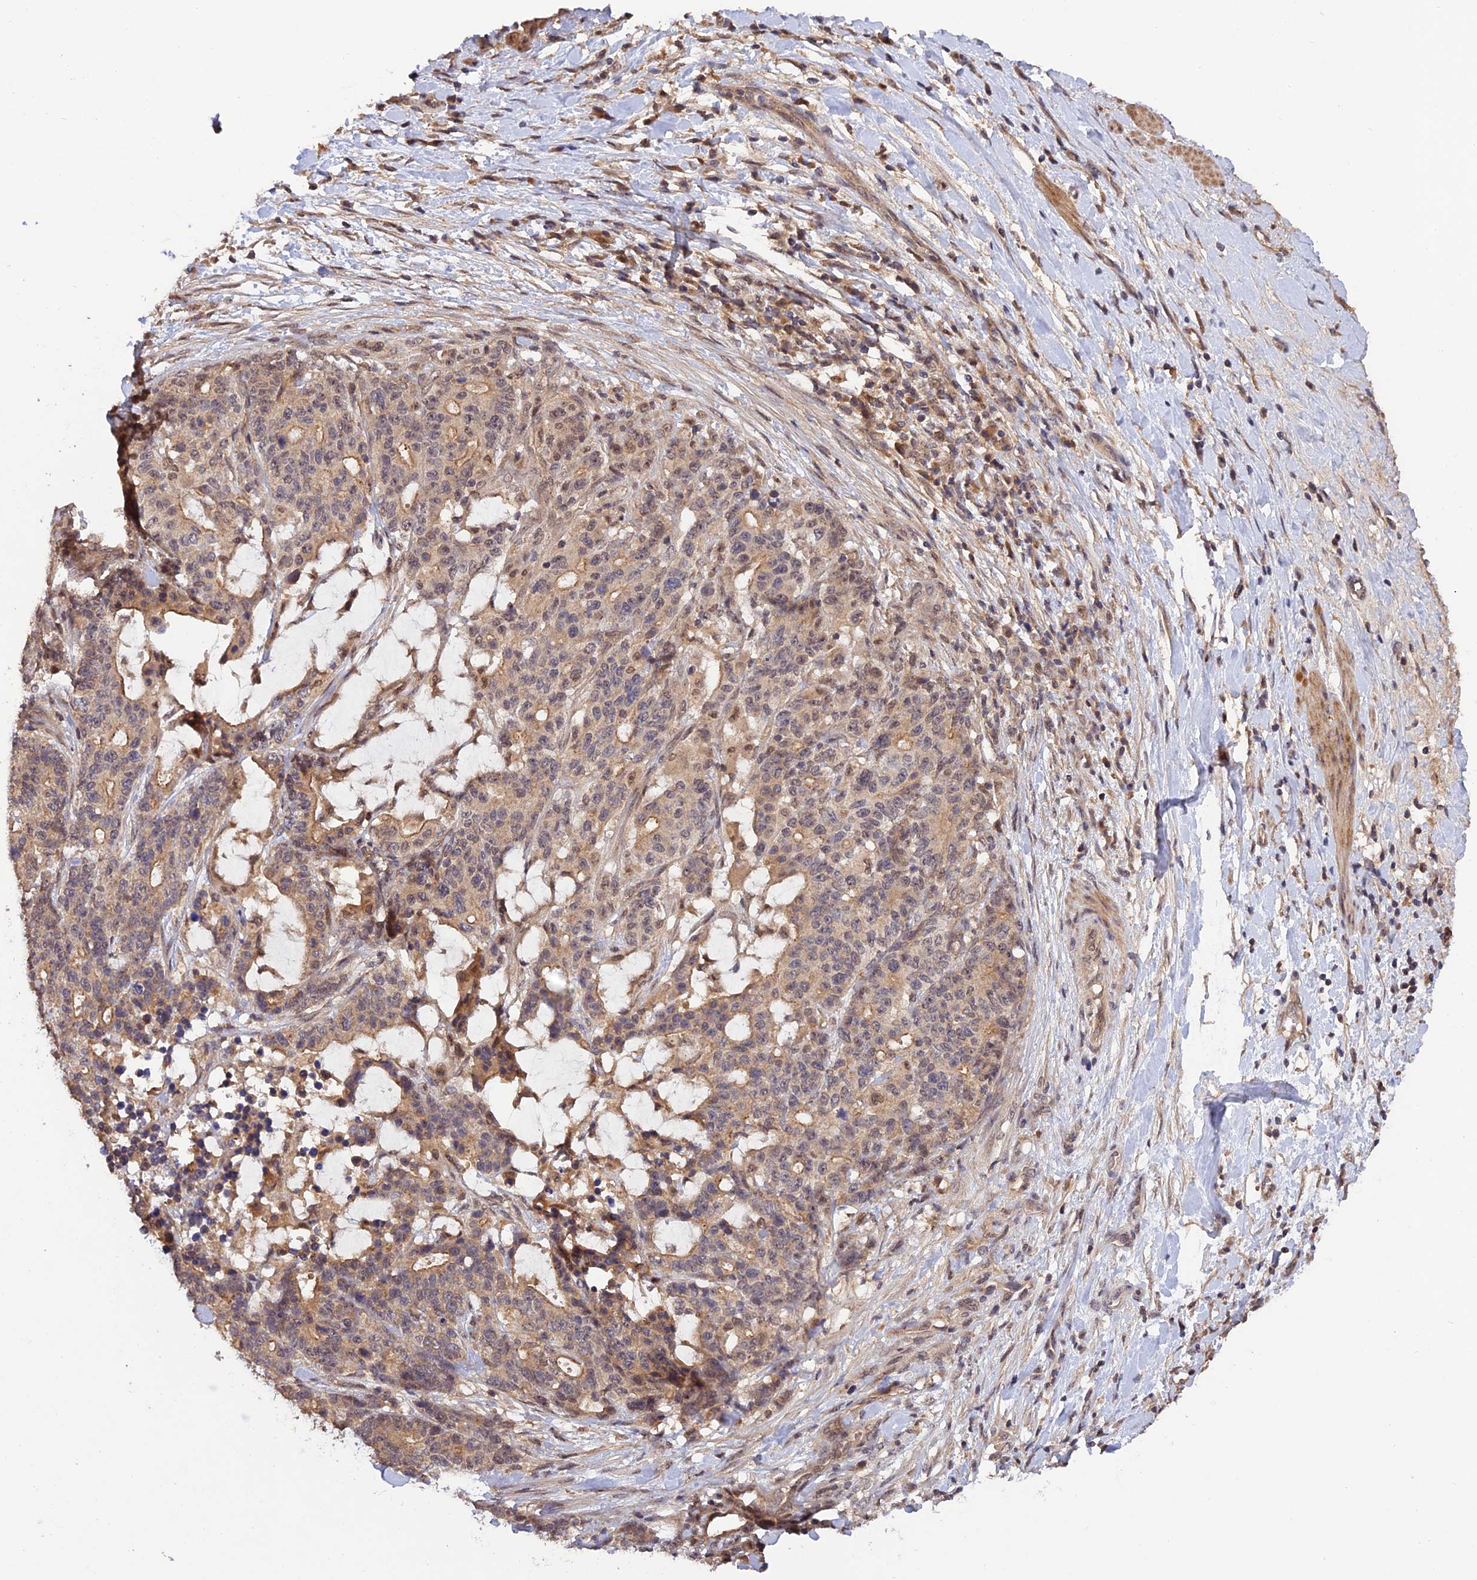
{"staining": {"intensity": "moderate", "quantity": "25%-75%", "location": "cytoplasmic/membranous"}, "tissue": "stomach cancer", "cell_type": "Tumor cells", "image_type": "cancer", "snomed": [{"axis": "morphology", "description": "Normal tissue, NOS"}, {"axis": "morphology", "description": "Adenocarcinoma, NOS"}, {"axis": "topography", "description": "Stomach"}], "caption": "A photomicrograph of human stomach adenocarcinoma stained for a protein demonstrates moderate cytoplasmic/membranous brown staining in tumor cells. The staining was performed using DAB to visualize the protein expression in brown, while the nuclei were stained in blue with hematoxylin (Magnification: 20x).", "gene": "REV1", "patient": {"sex": "female", "age": 64}}